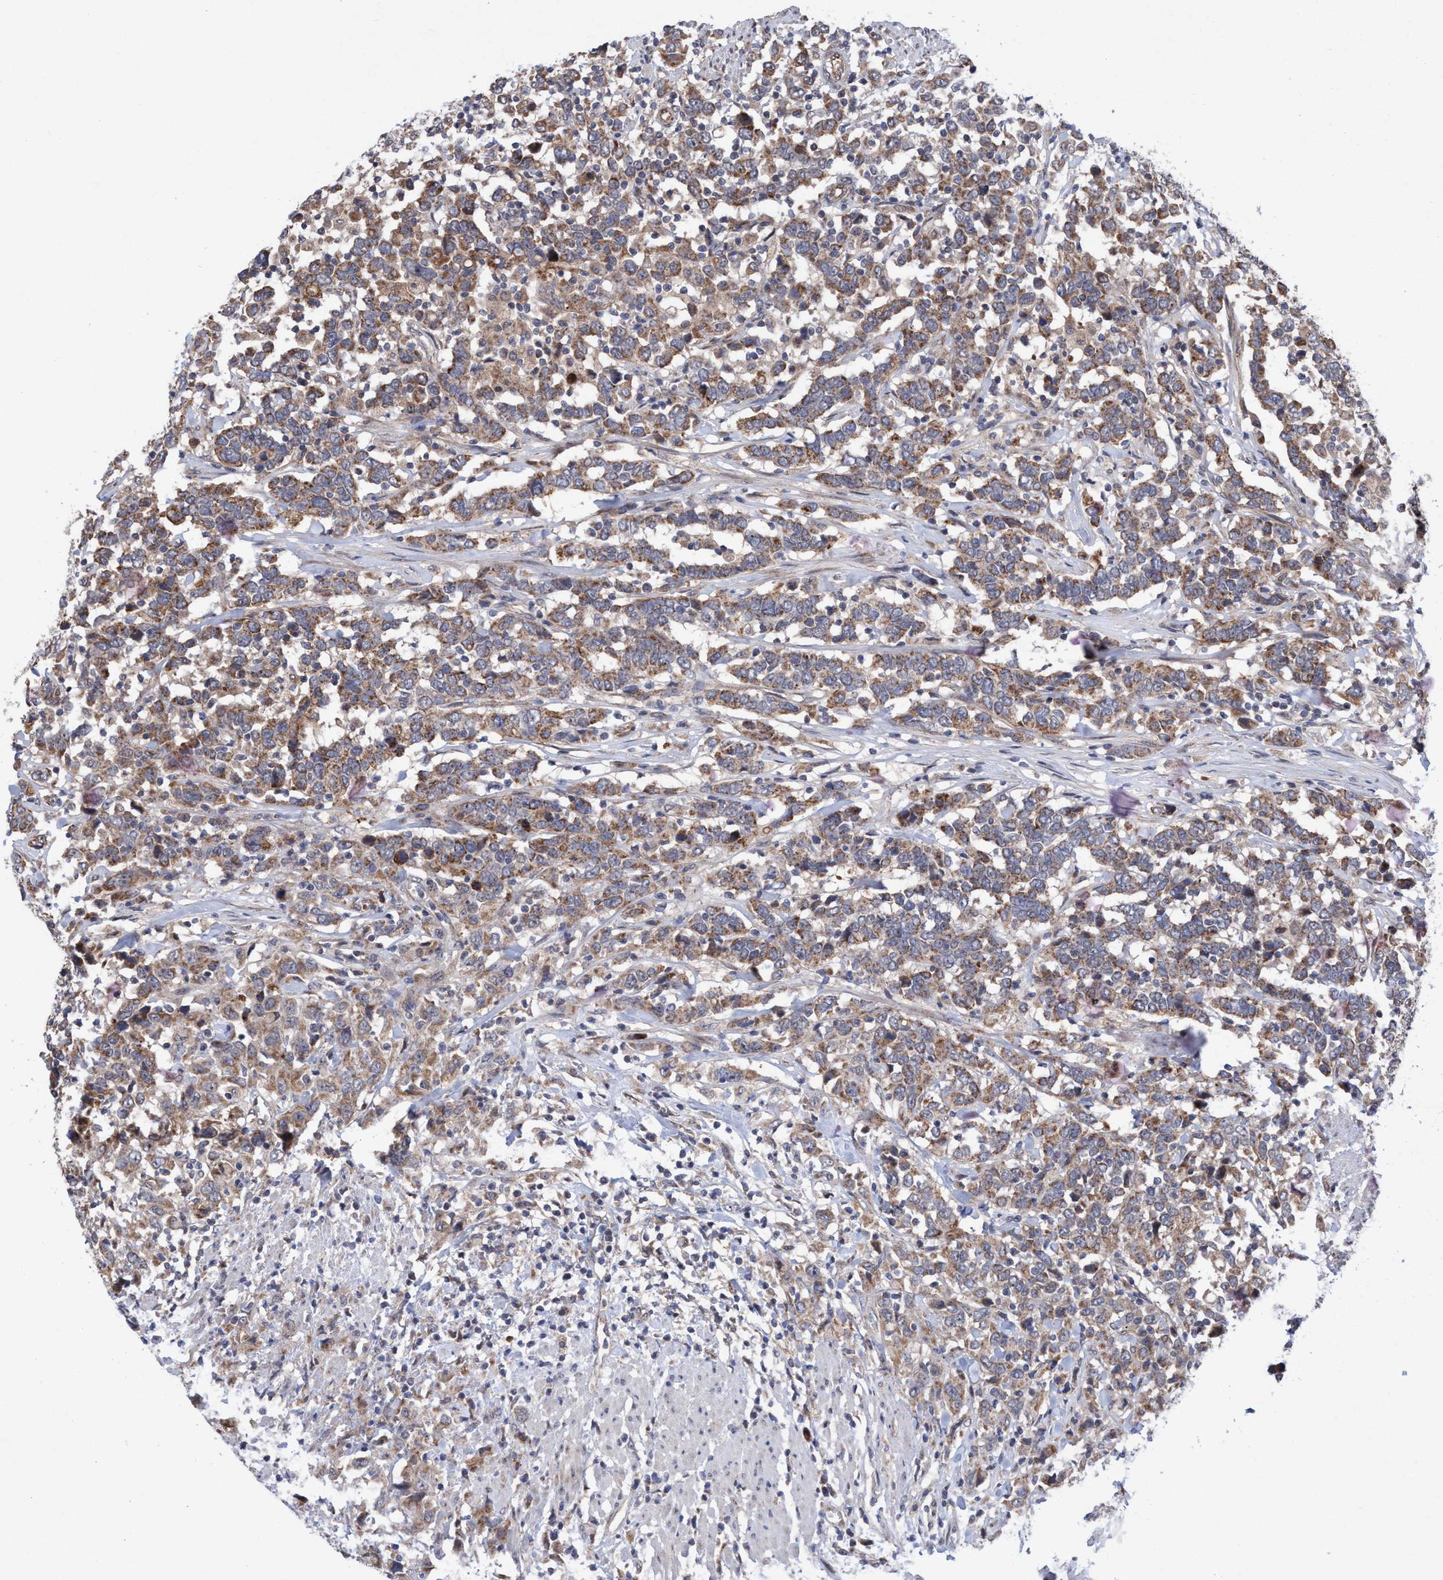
{"staining": {"intensity": "moderate", "quantity": ">75%", "location": "cytoplasmic/membranous"}, "tissue": "urothelial cancer", "cell_type": "Tumor cells", "image_type": "cancer", "snomed": [{"axis": "morphology", "description": "Urothelial carcinoma, High grade"}, {"axis": "topography", "description": "Urinary bladder"}], "caption": "Urothelial cancer stained with a brown dye exhibits moderate cytoplasmic/membranous positive staining in approximately >75% of tumor cells.", "gene": "P2RY14", "patient": {"sex": "male", "age": 61}}